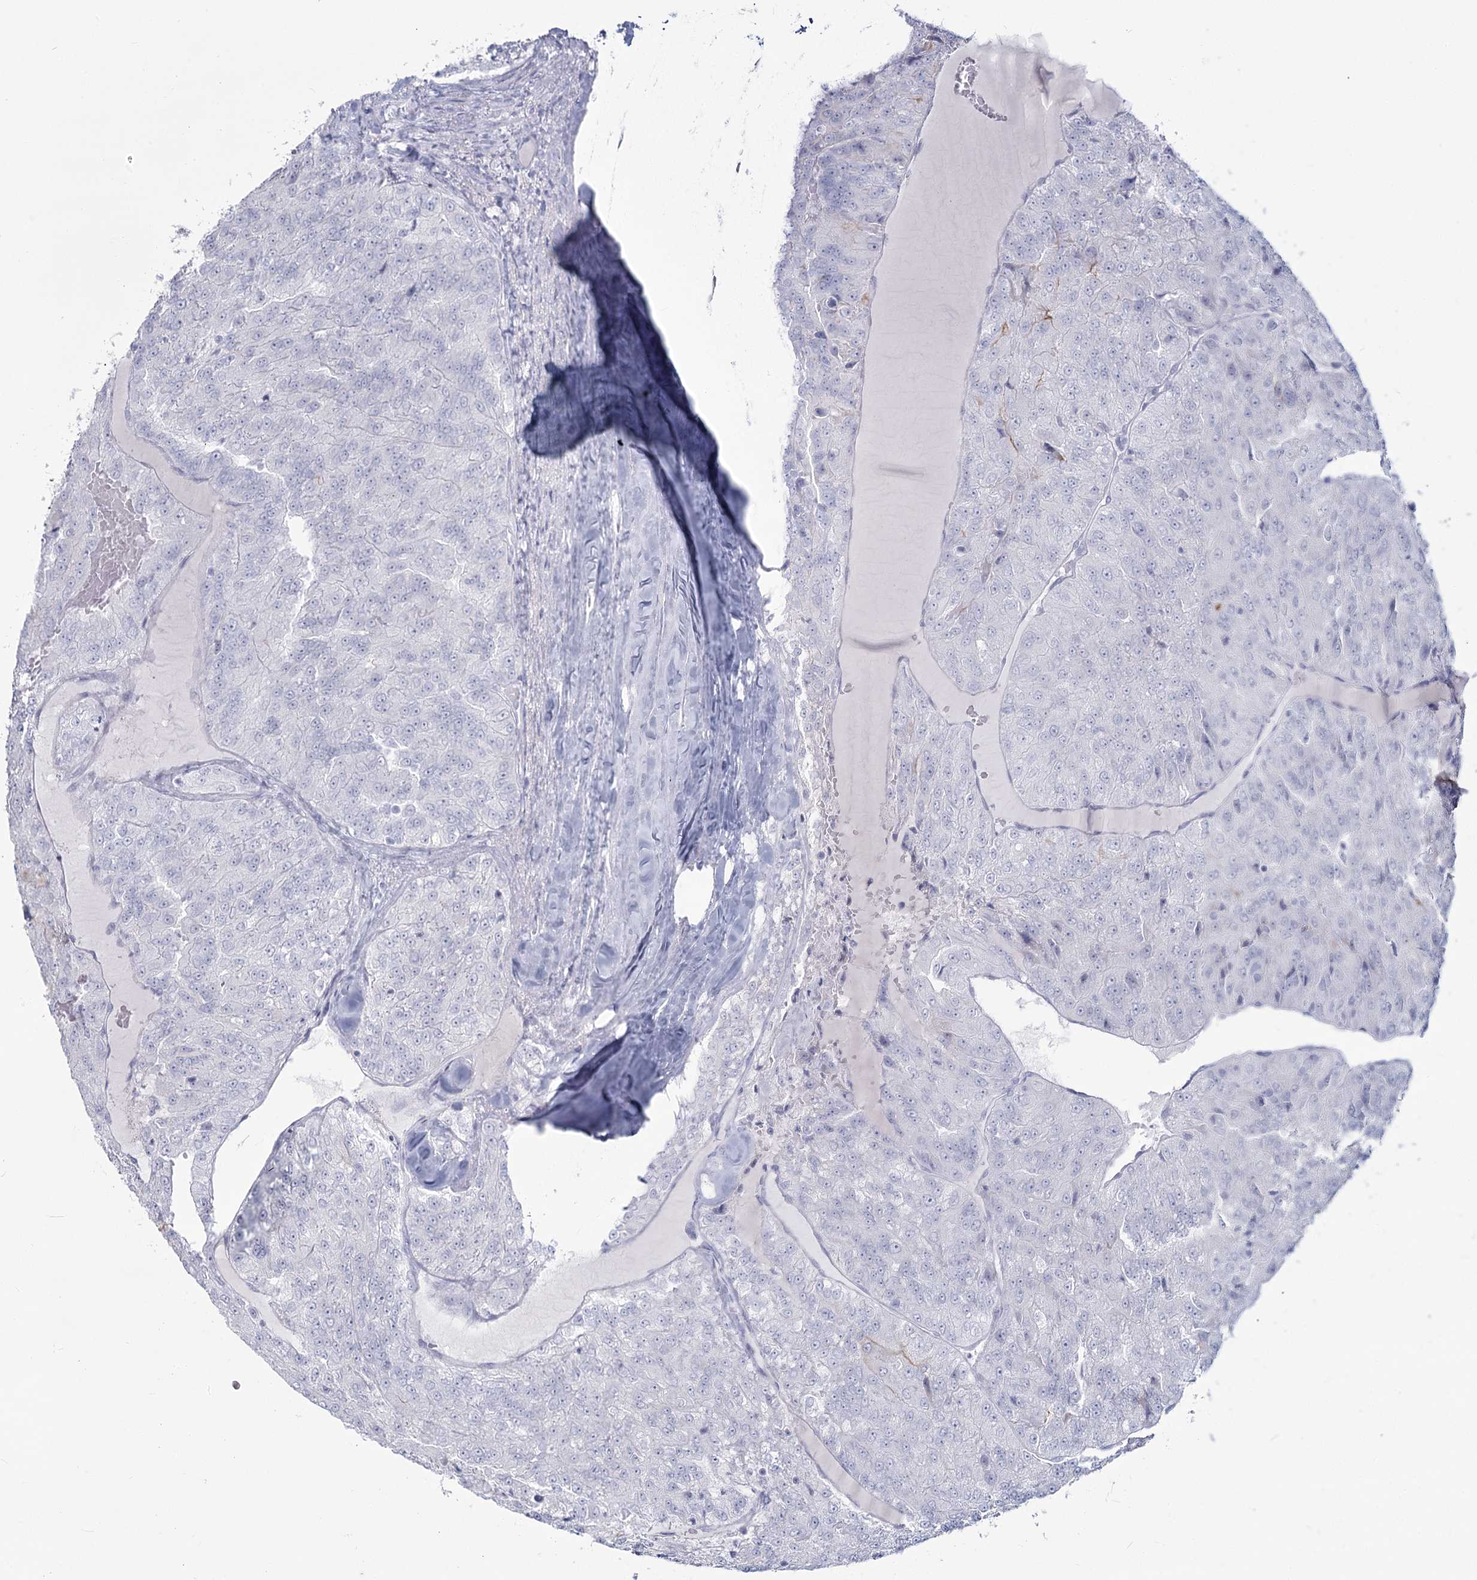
{"staining": {"intensity": "negative", "quantity": "none", "location": "none"}, "tissue": "renal cancer", "cell_type": "Tumor cells", "image_type": "cancer", "snomed": [{"axis": "morphology", "description": "Adenocarcinoma, NOS"}, {"axis": "topography", "description": "Kidney"}], "caption": "DAB (3,3'-diaminobenzidine) immunohistochemical staining of human adenocarcinoma (renal) exhibits no significant staining in tumor cells.", "gene": "SLC6A19", "patient": {"sex": "female", "age": 63}}